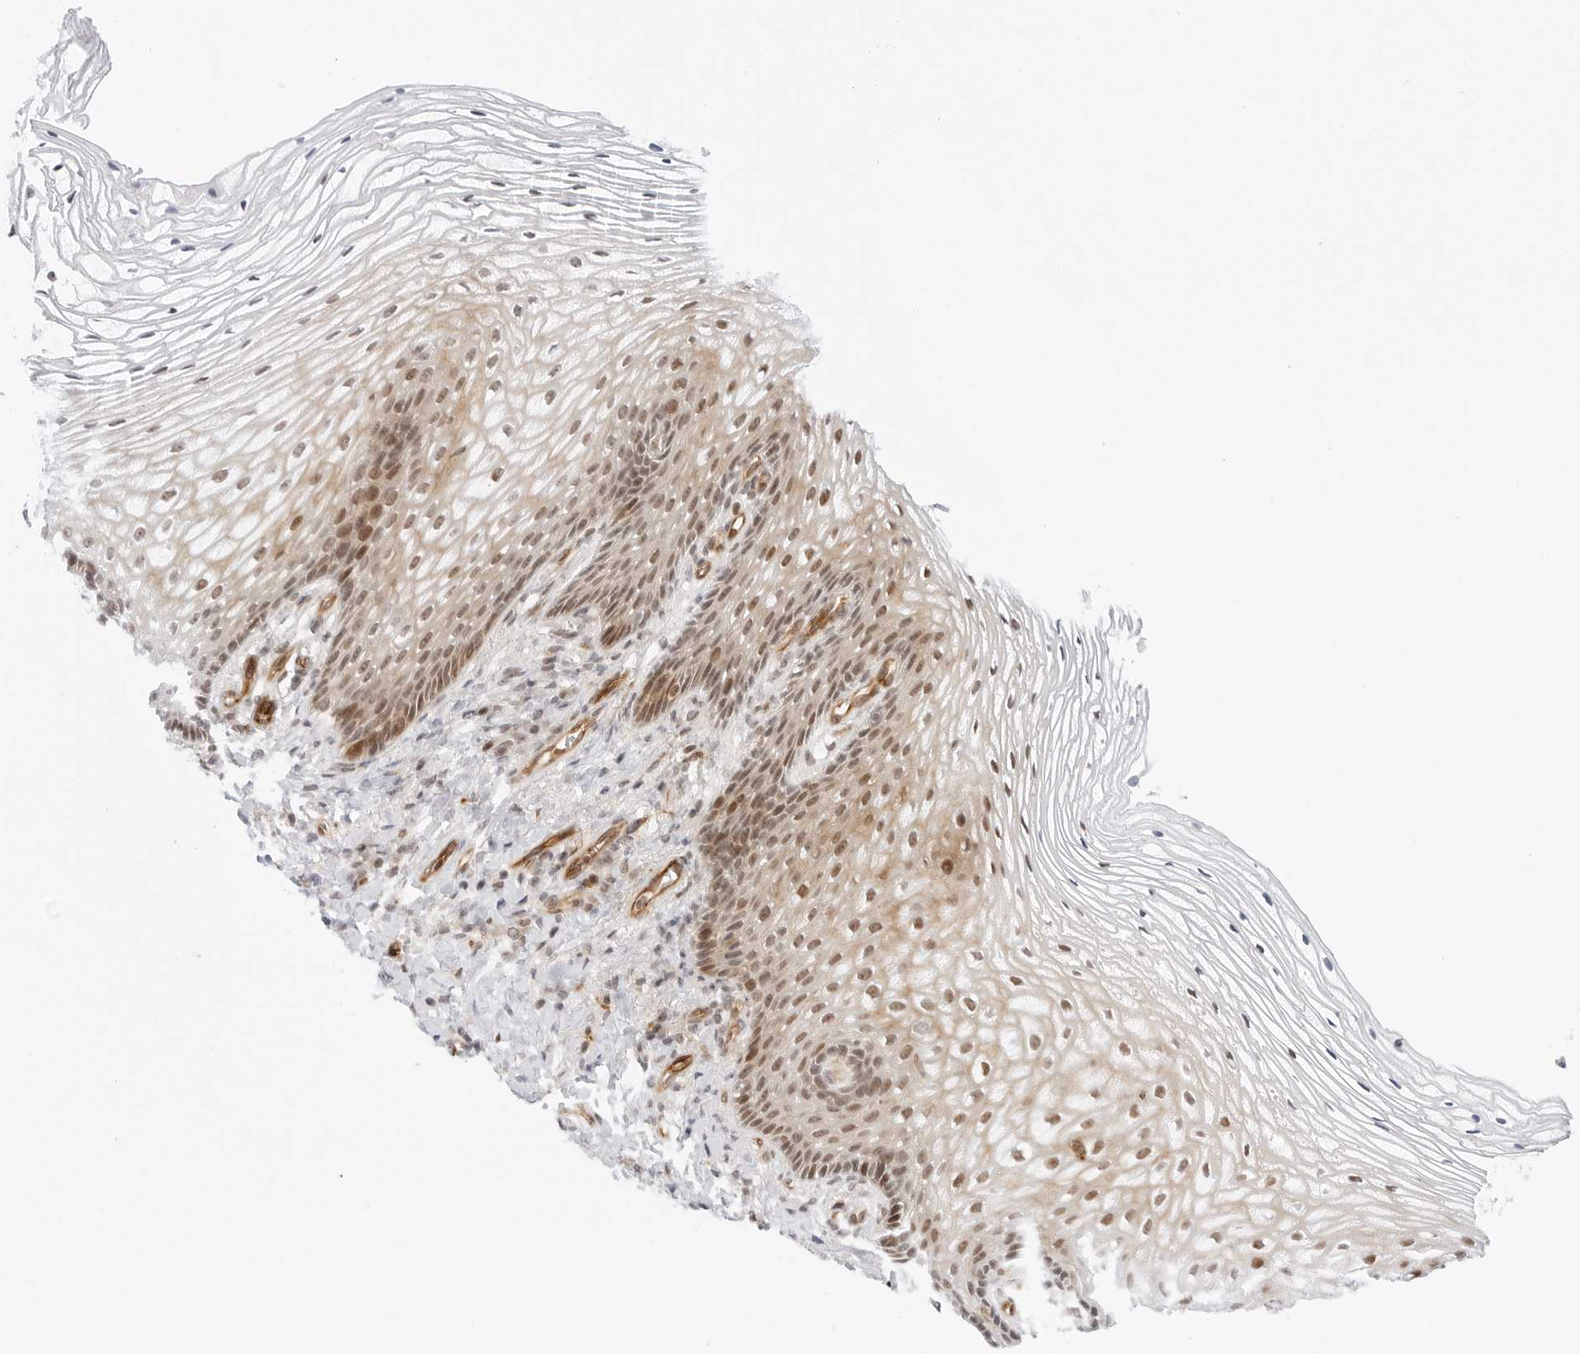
{"staining": {"intensity": "moderate", "quantity": "25%-75%", "location": "nuclear"}, "tissue": "vagina", "cell_type": "Squamous epithelial cells", "image_type": "normal", "snomed": [{"axis": "morphology", "description": "Normal tissue, NOS"}, {"axis": "topography", "description": "Vagina"}], "caption": "Immunohistochemical staining of benign human vagina displays medium levels of moderate nuclear expression in approximately 25%-75% of squamous epithelial cells. (DAB IHC with brightfield microscopy, high magnification).", "gene": "ZNF613", "patient": {"sex": "female", "age": 60}}